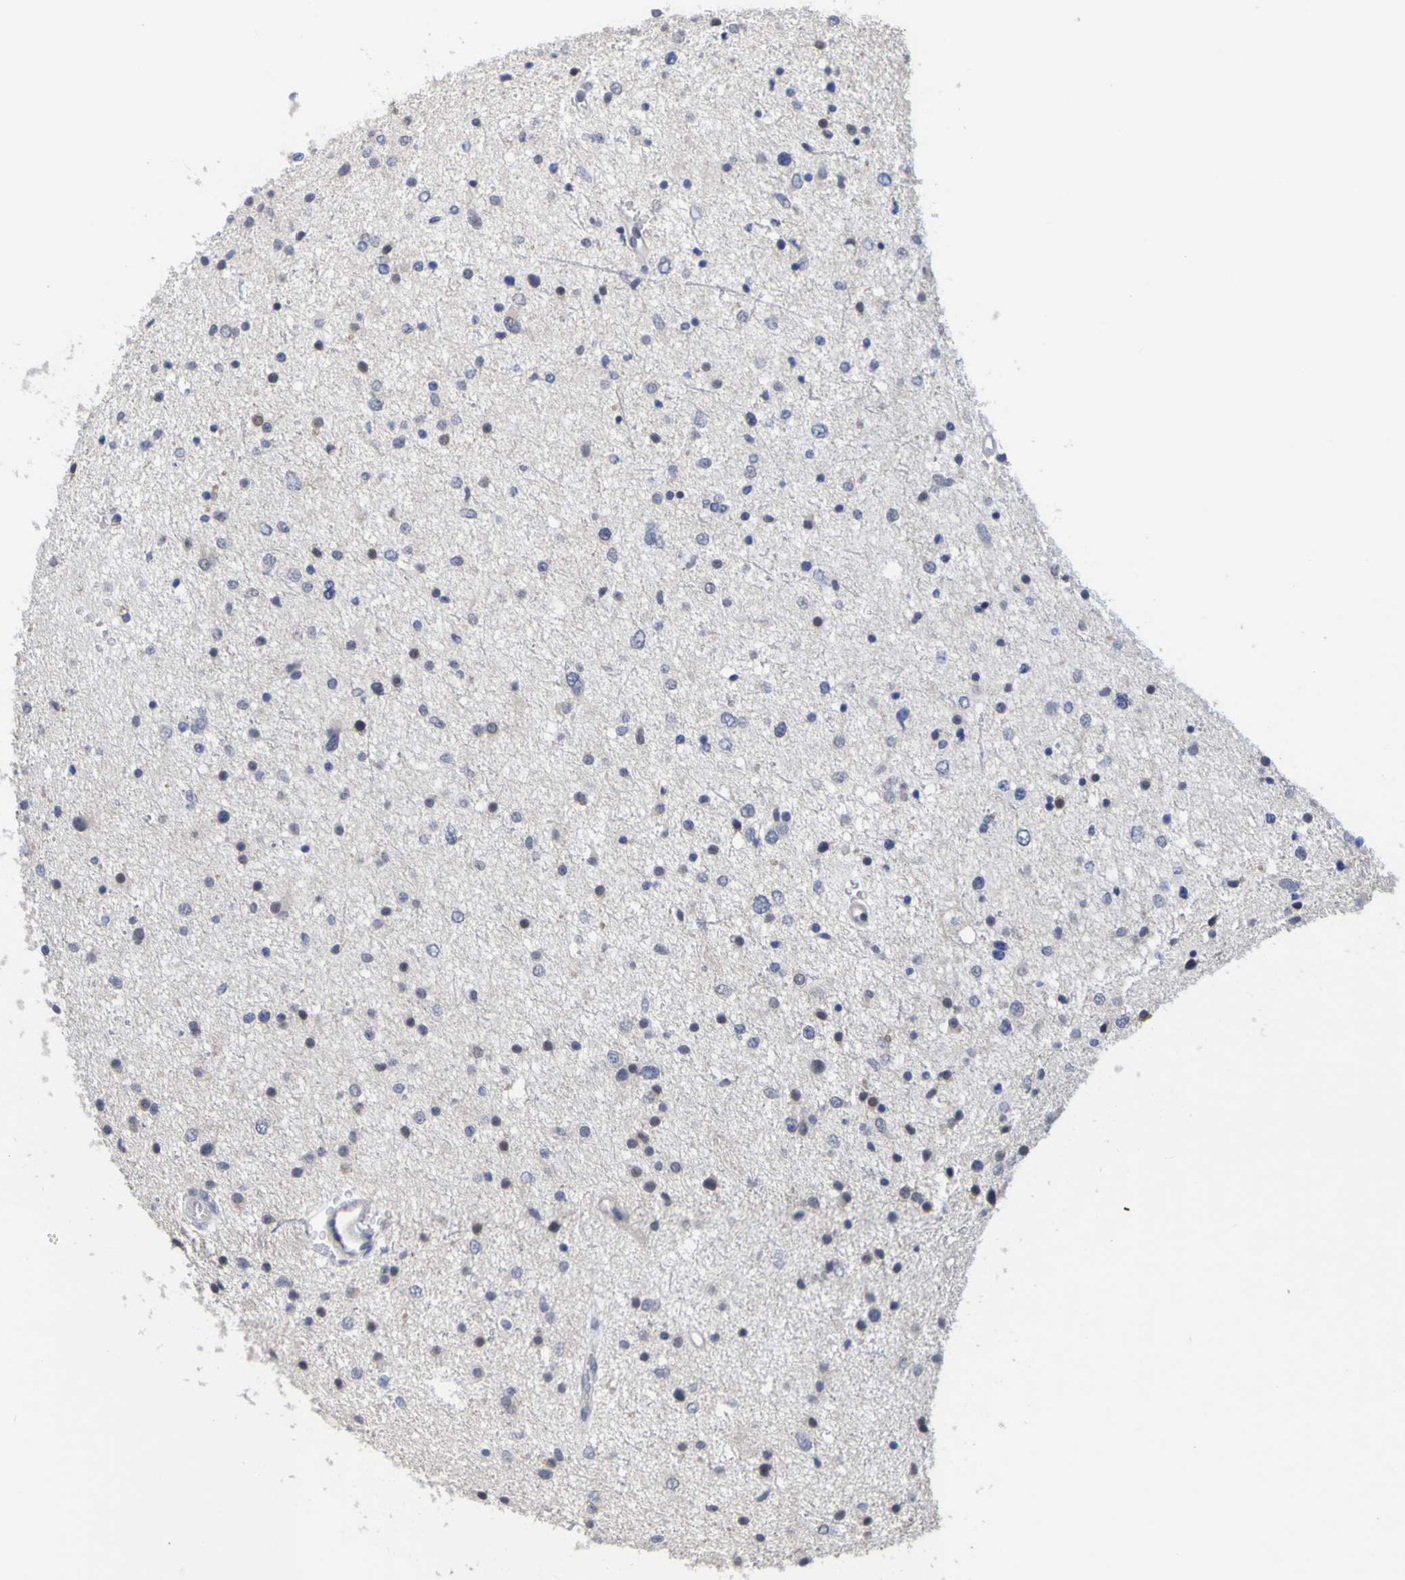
{"staining": {"intensity": "negative", "quantity": "none", "location": "none"}, "tissue": "glioma", "cell_type": "Tumor cells", "image_type": "cancer", "snomed": [{"axis": "morphology", "description": "Glioma, malignant, Low grade"}, {"axis": "topography", "description": "Brain"}], "caption": "Glioma was stained to show a protein in brown. There is no significant positivity in tumor cells.", "gene": "ENDOU", "patient": {"sex": "female", "age": 37}}